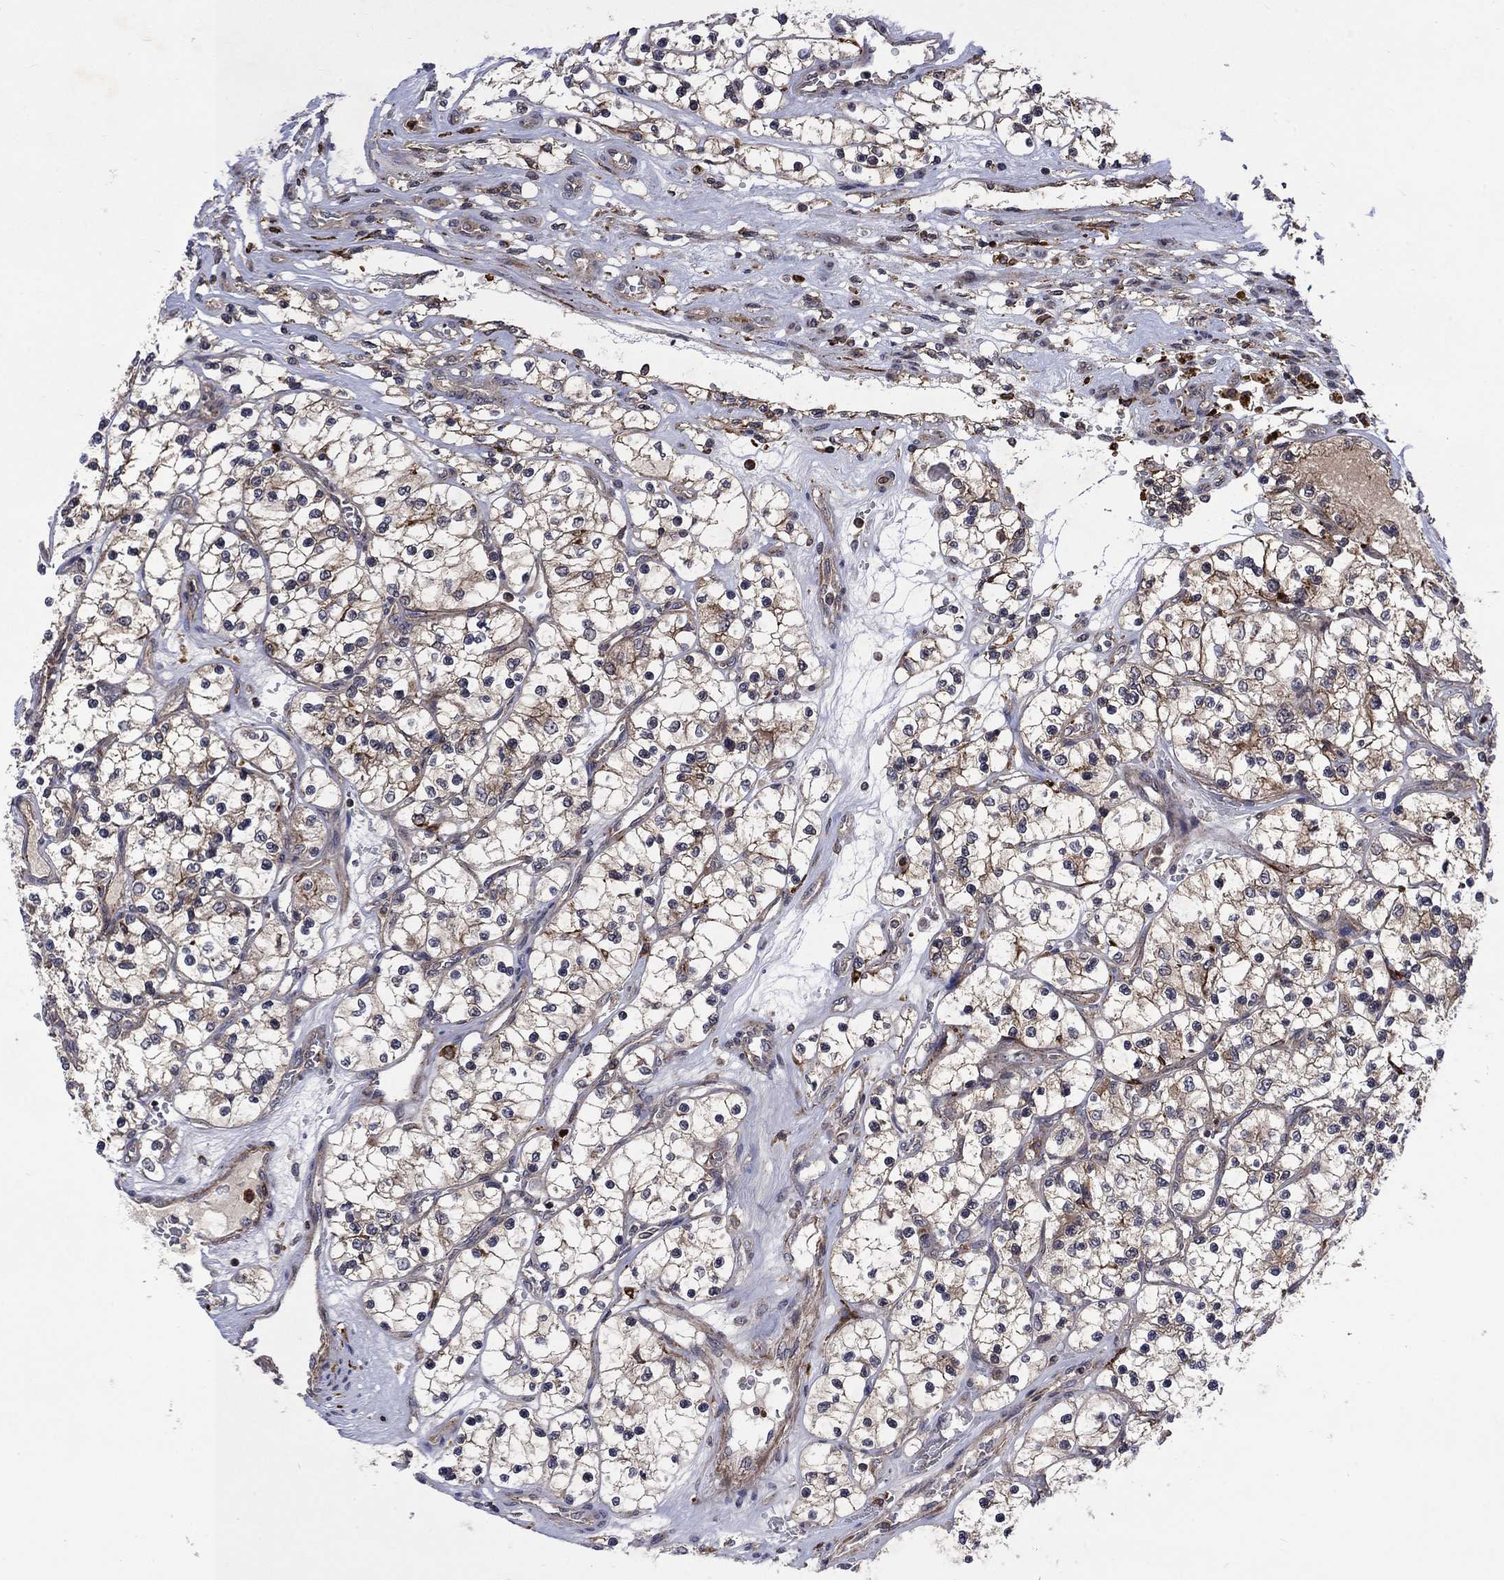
{"staining": {"intensity": "moderate", "quantity": ">75%", "location": "cytoplasmic/membranous"}, "tissue": "renal cancer", "cell_type": "Tumor cells", "image_type": "cancer", "snomed": [{"axis": "morphology", "description": "Adenocarcinoma, NOS"}, {"axis": "topography", "description": "Kidney"}], "caption": "This histopathology image exhibits IHC staining of renal adenocarcinoma, with medium moderate cytoplasmic/membranous positivity in about >75% of tumor cells.", "gene": "TMEM33", "patient": {"sex": "female", "age": 69}}